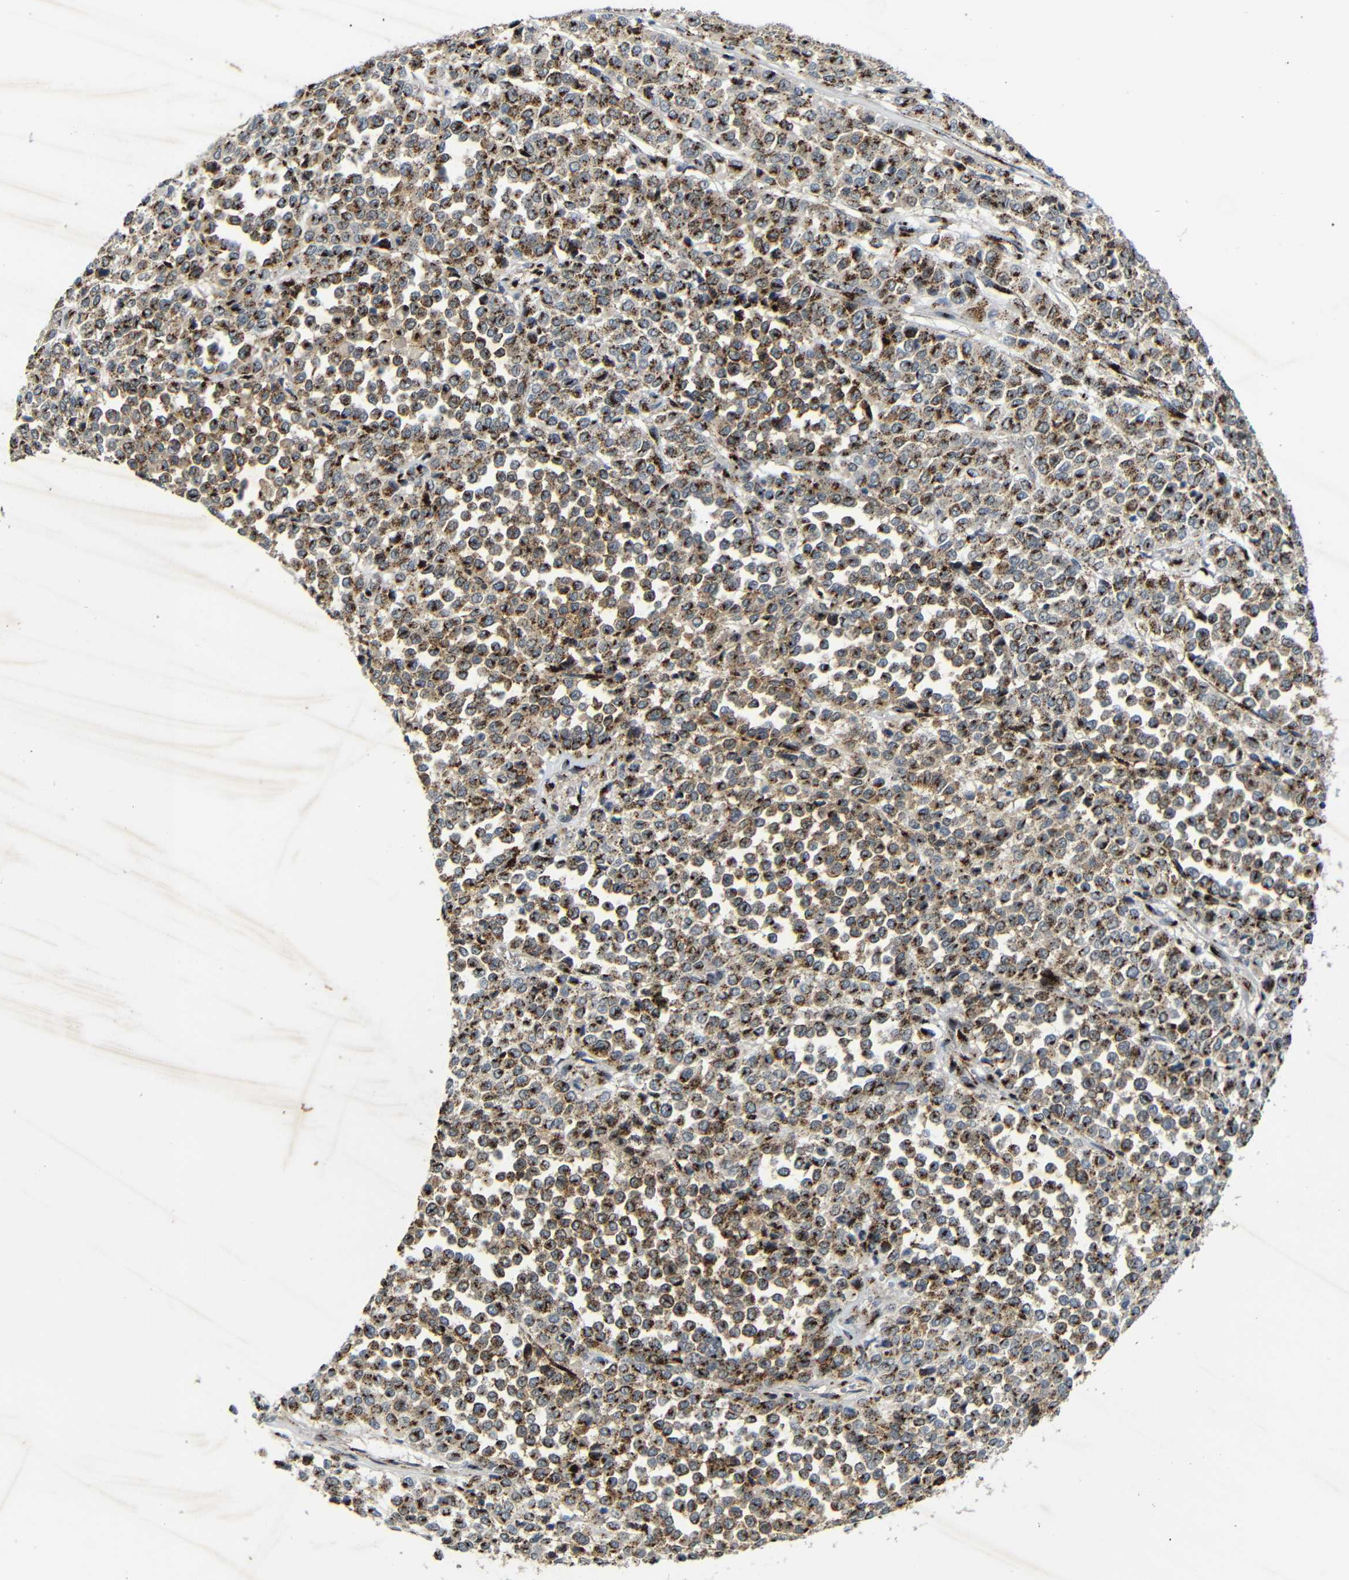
{"staining": {"intensity": "strong", "quantity": ">75%", "location": "cytoplasmic/membranous"}, "tissue": "melanoma", "cell_type": "Tumor cells", "image_type": "cancer", "snomed": [{"axis": "morphology", "description": "Malignant melanoma, Metastatic site"}, {"axis": "topography", "description": "Pancreas"}], "caption": "Human malignant melanoma (metastatic site) stained with a protein marker demonstrates strong staining in tumor cells.", "gene": "TGOLN2", "patient": {"sex": "female", "age": 30}}